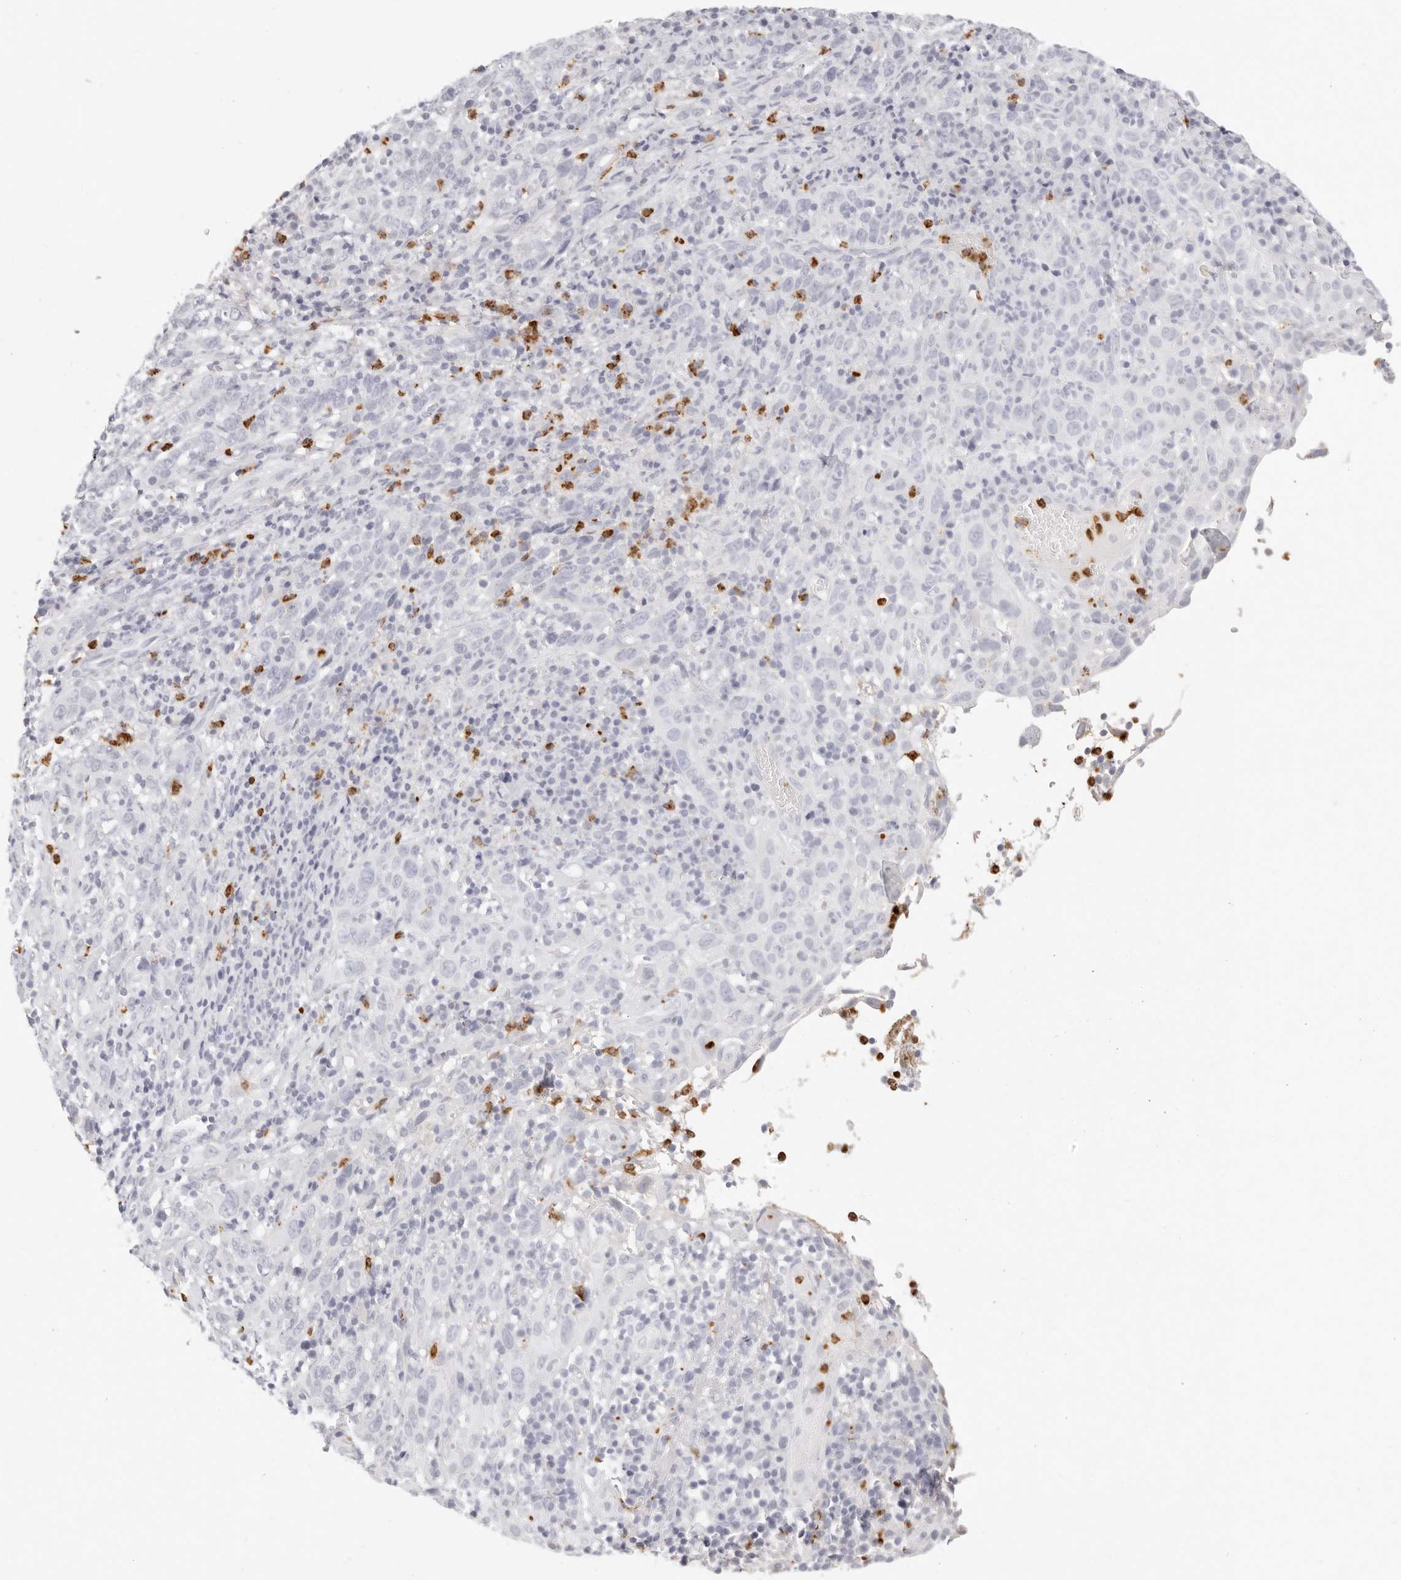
{"staining": {"intensity": "negative", "quantity": "none", "location": "none"}, "tissue": "cervical cancer", "cell_type": "Tumor cells", "image_type": "cancer", "snomed": [{"axis": "morphology", "description": "Squamous cell carcinoma, NOS"}, {"axis": "topography", "description": "Cervix"}], "caption": "High power microscopy micrograph of an IHC photomicrograph of cervical cancer (squamous cell carcinoma), revealing no significant staining in tumor cells.", "gene": "CAMP", "patient": {"sex": "female", "age": 46}}